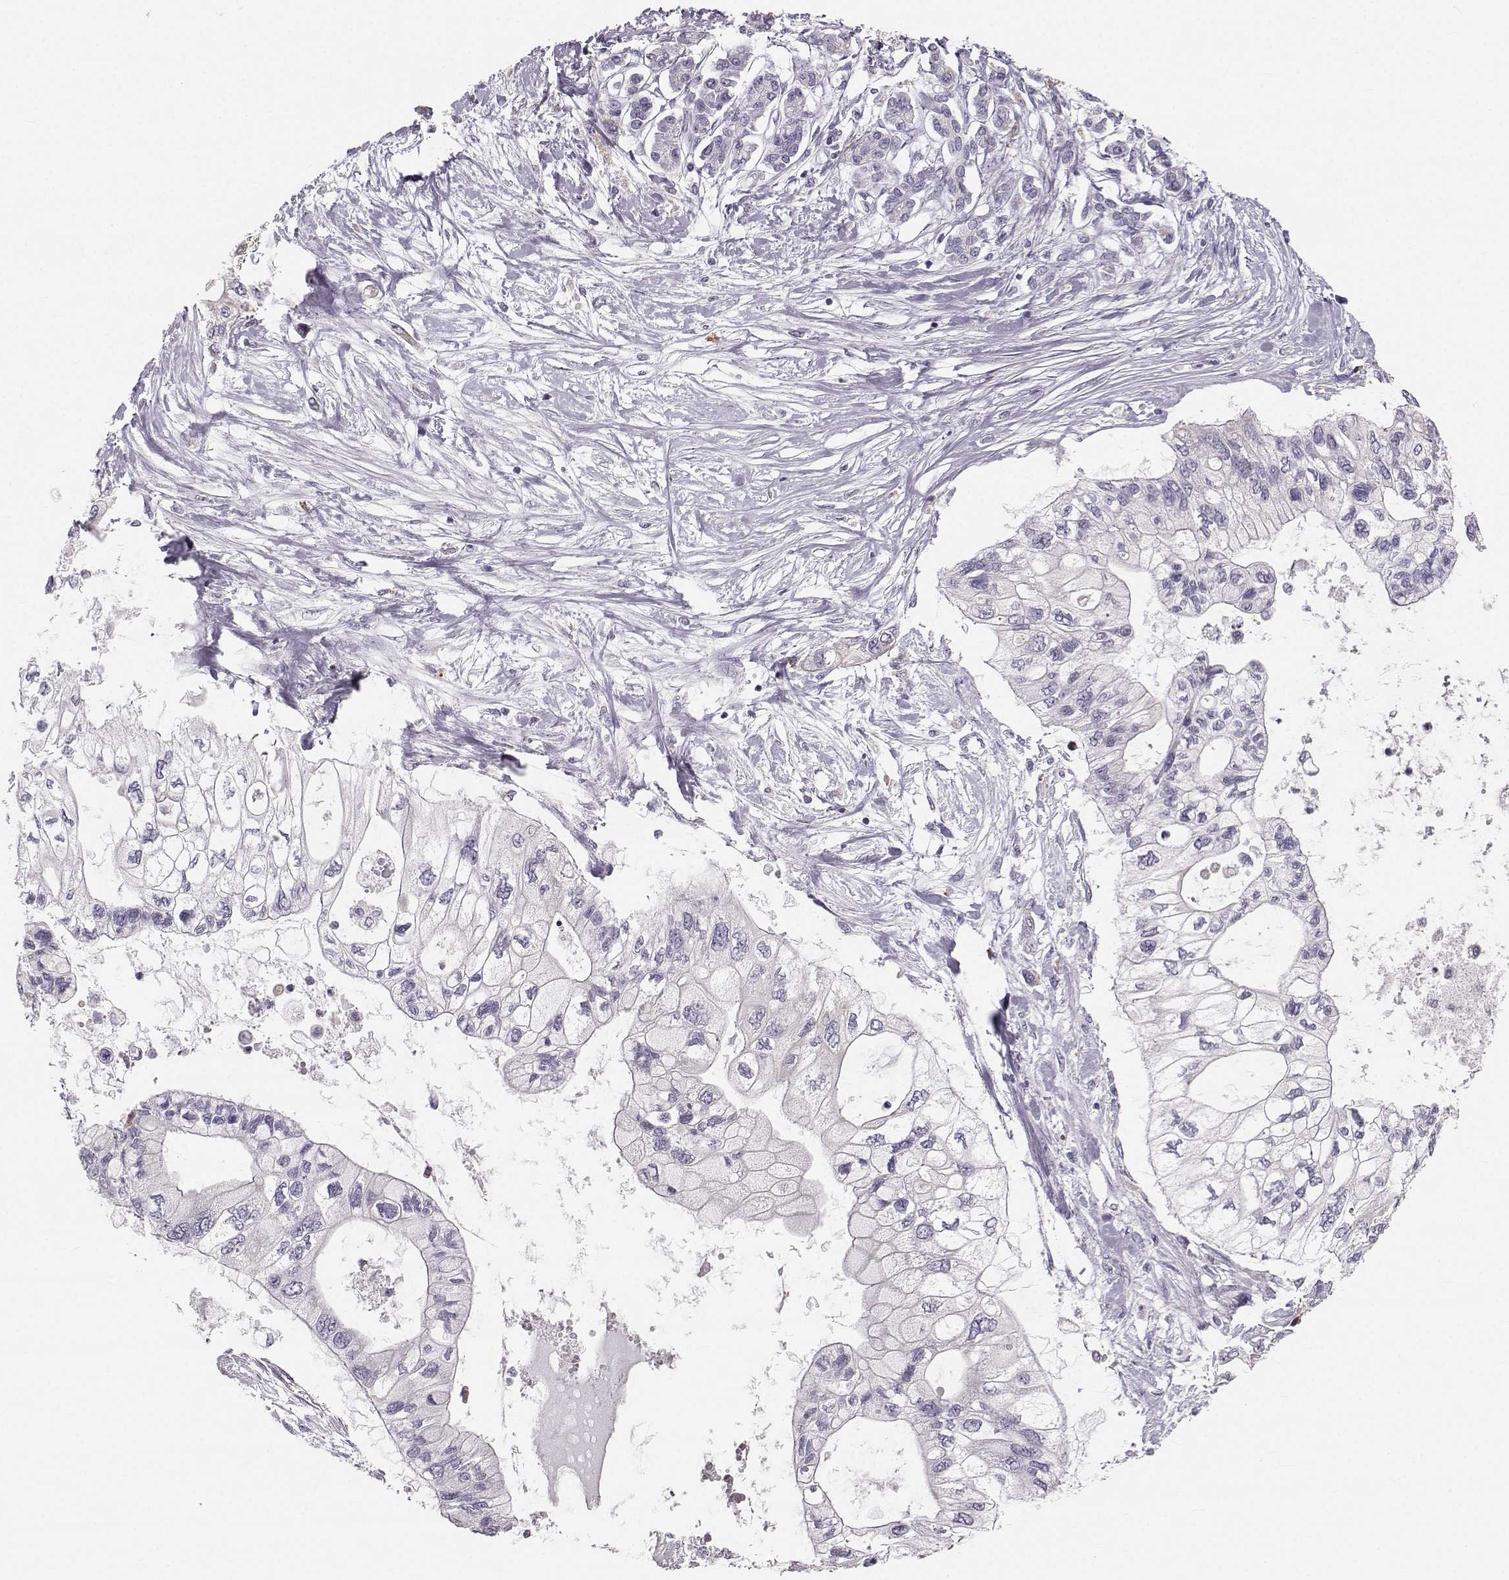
{"staining": {"intensity": "negative", "quantity": "none", "location": "none"}, "tissue": "pancreatic cancer", "cell_type": "Tumor cells", "image_type": "cancer", "snomed": [{"axis": "morphology", "description": "Adenocarcinoma, NOS"}, {"axis": "topography", "description": "Pancreas"}], "caption": "There is no significant positivity in tumor cells of pancreatic cancer. (DAB IHC with hematoxylin counter stain).", "gene": "RUNDC3A", "patient": {"sex": "female", "age": 77}}